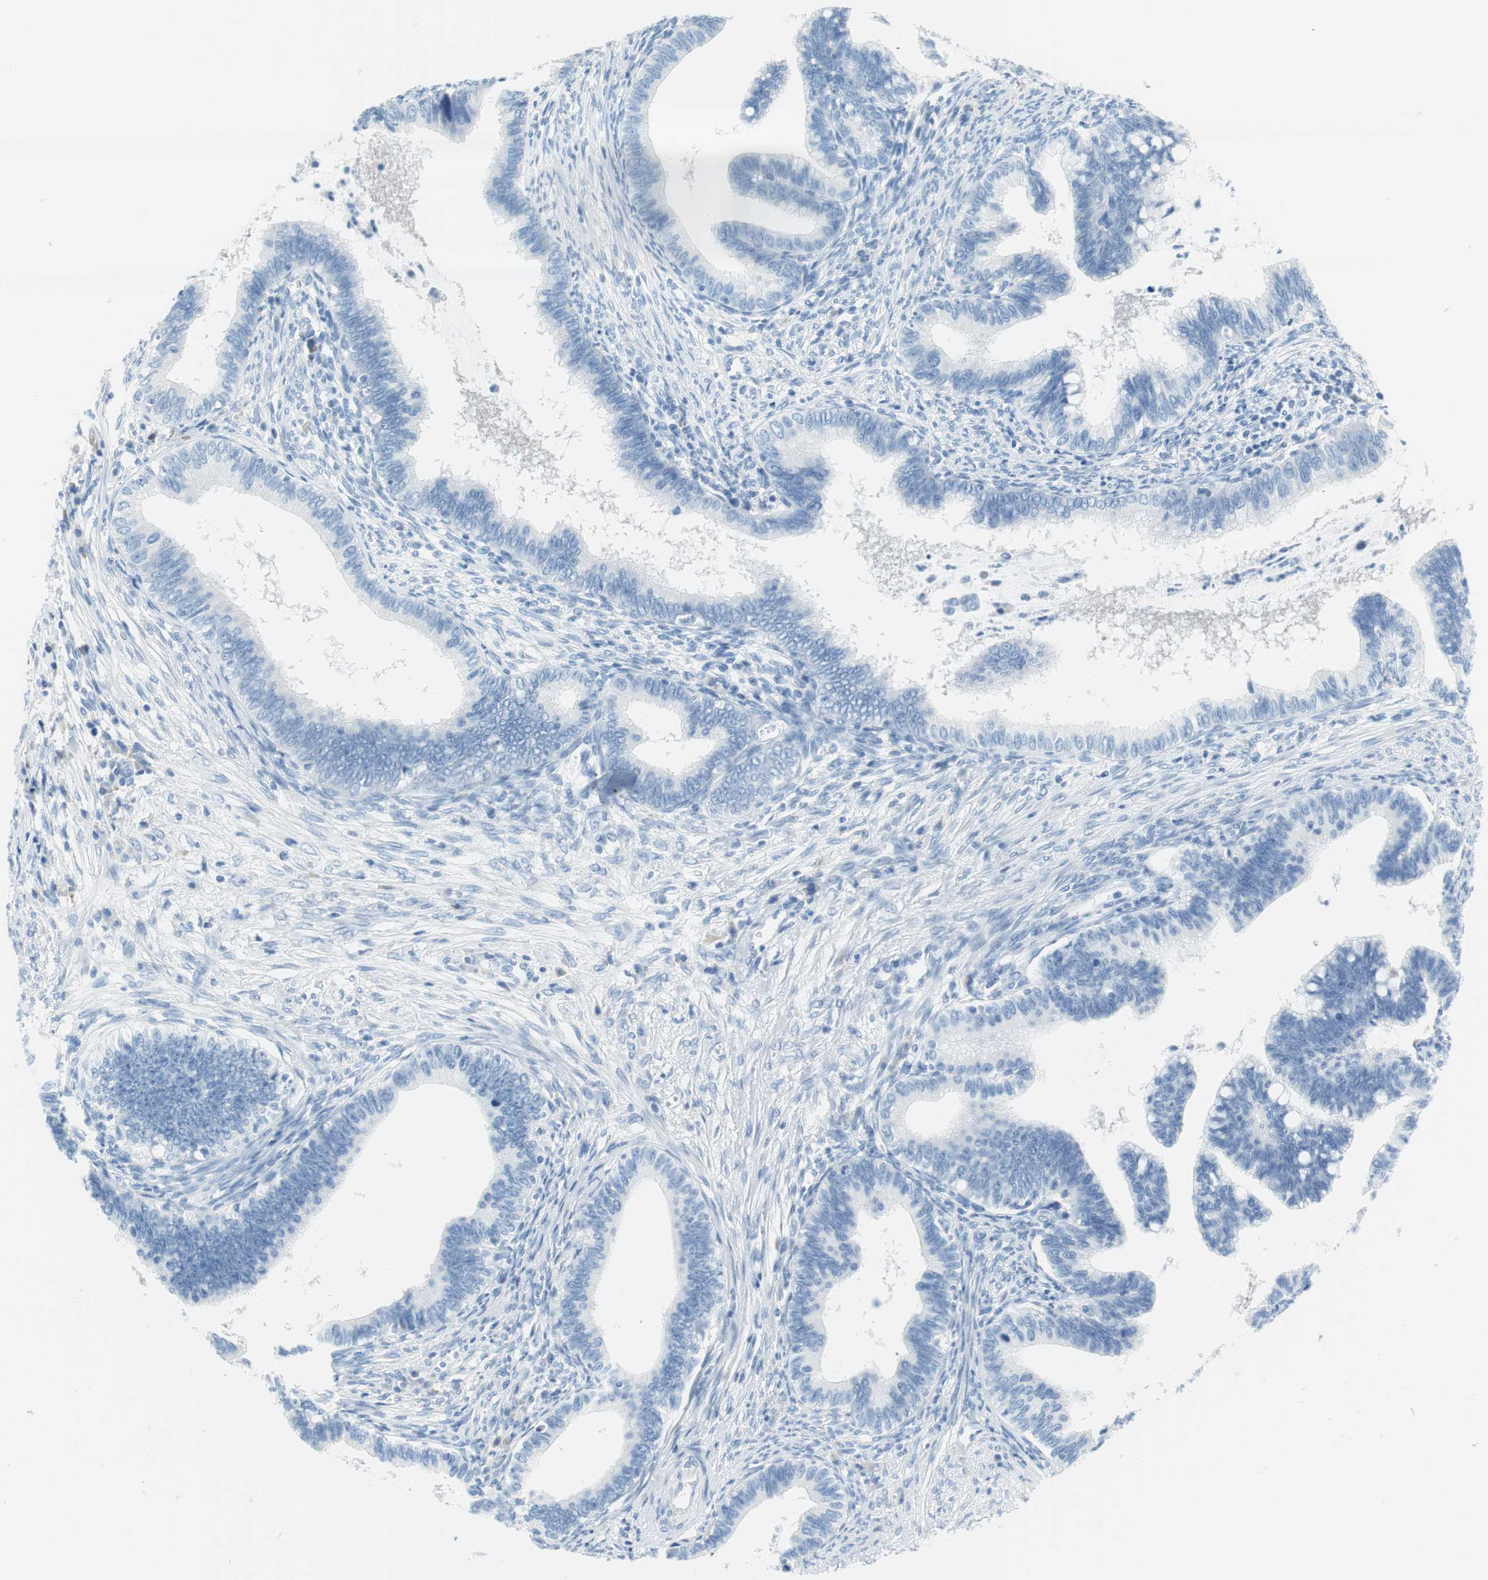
{"staining": {"intensity": "negative", "quantity": "none", "location": "none"}, "tissue": "cervical cancer", "cell_type": "Tumor cells", "image_type": "cancer", "snomed": [{"axis": "morphology", "description": "Adenocarcinoma, NOS"}, {"axis": "topography", "description": "Cervix"}], "caption": "This is an immunohistochemistry (IHC) micrograph of human cervical cancer (adenocarcinoma). There is no positivity in tumor cells.", "gene": "MYH1", "patient": {"sex": "female", "age": 36}}